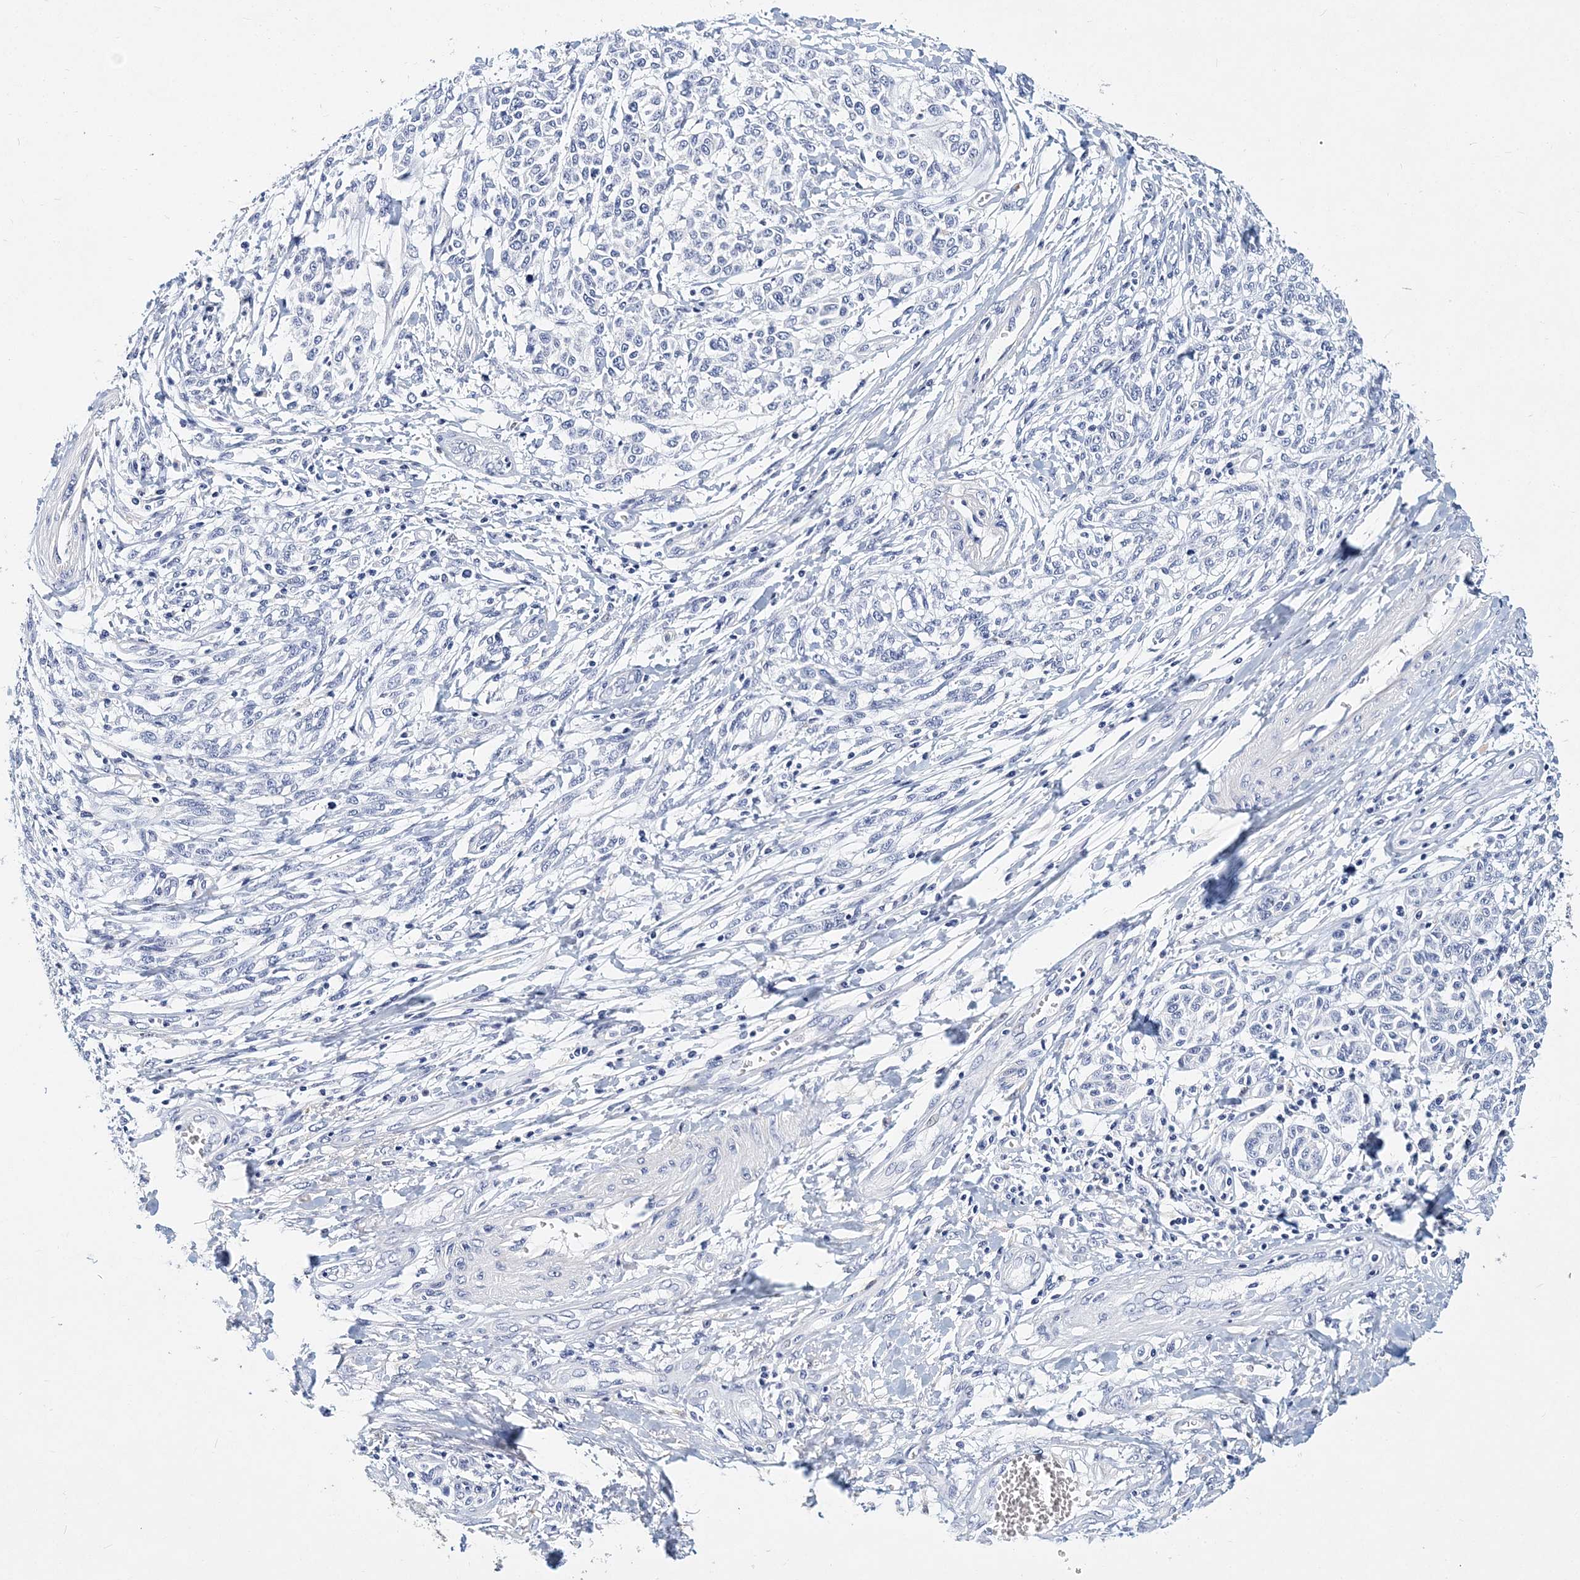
{"staining": {"intensity": "negative", "quantity": "none", "location": "none"}, "tissue": "melanoma", "cell_type": "Tumor cells", "image_type": "cancer", "snomed": [{"axis": "morphology", "description": "Malignant melanoma, NOS"}, {"axis": "topography", "description": "Skin"}], "caption": "A micrograph of malignant melanoma stained for a protein displays no brown staining in tumor cells.", "gene": "ITGA2B", "patient": {"sex": "male", "age": 49}}